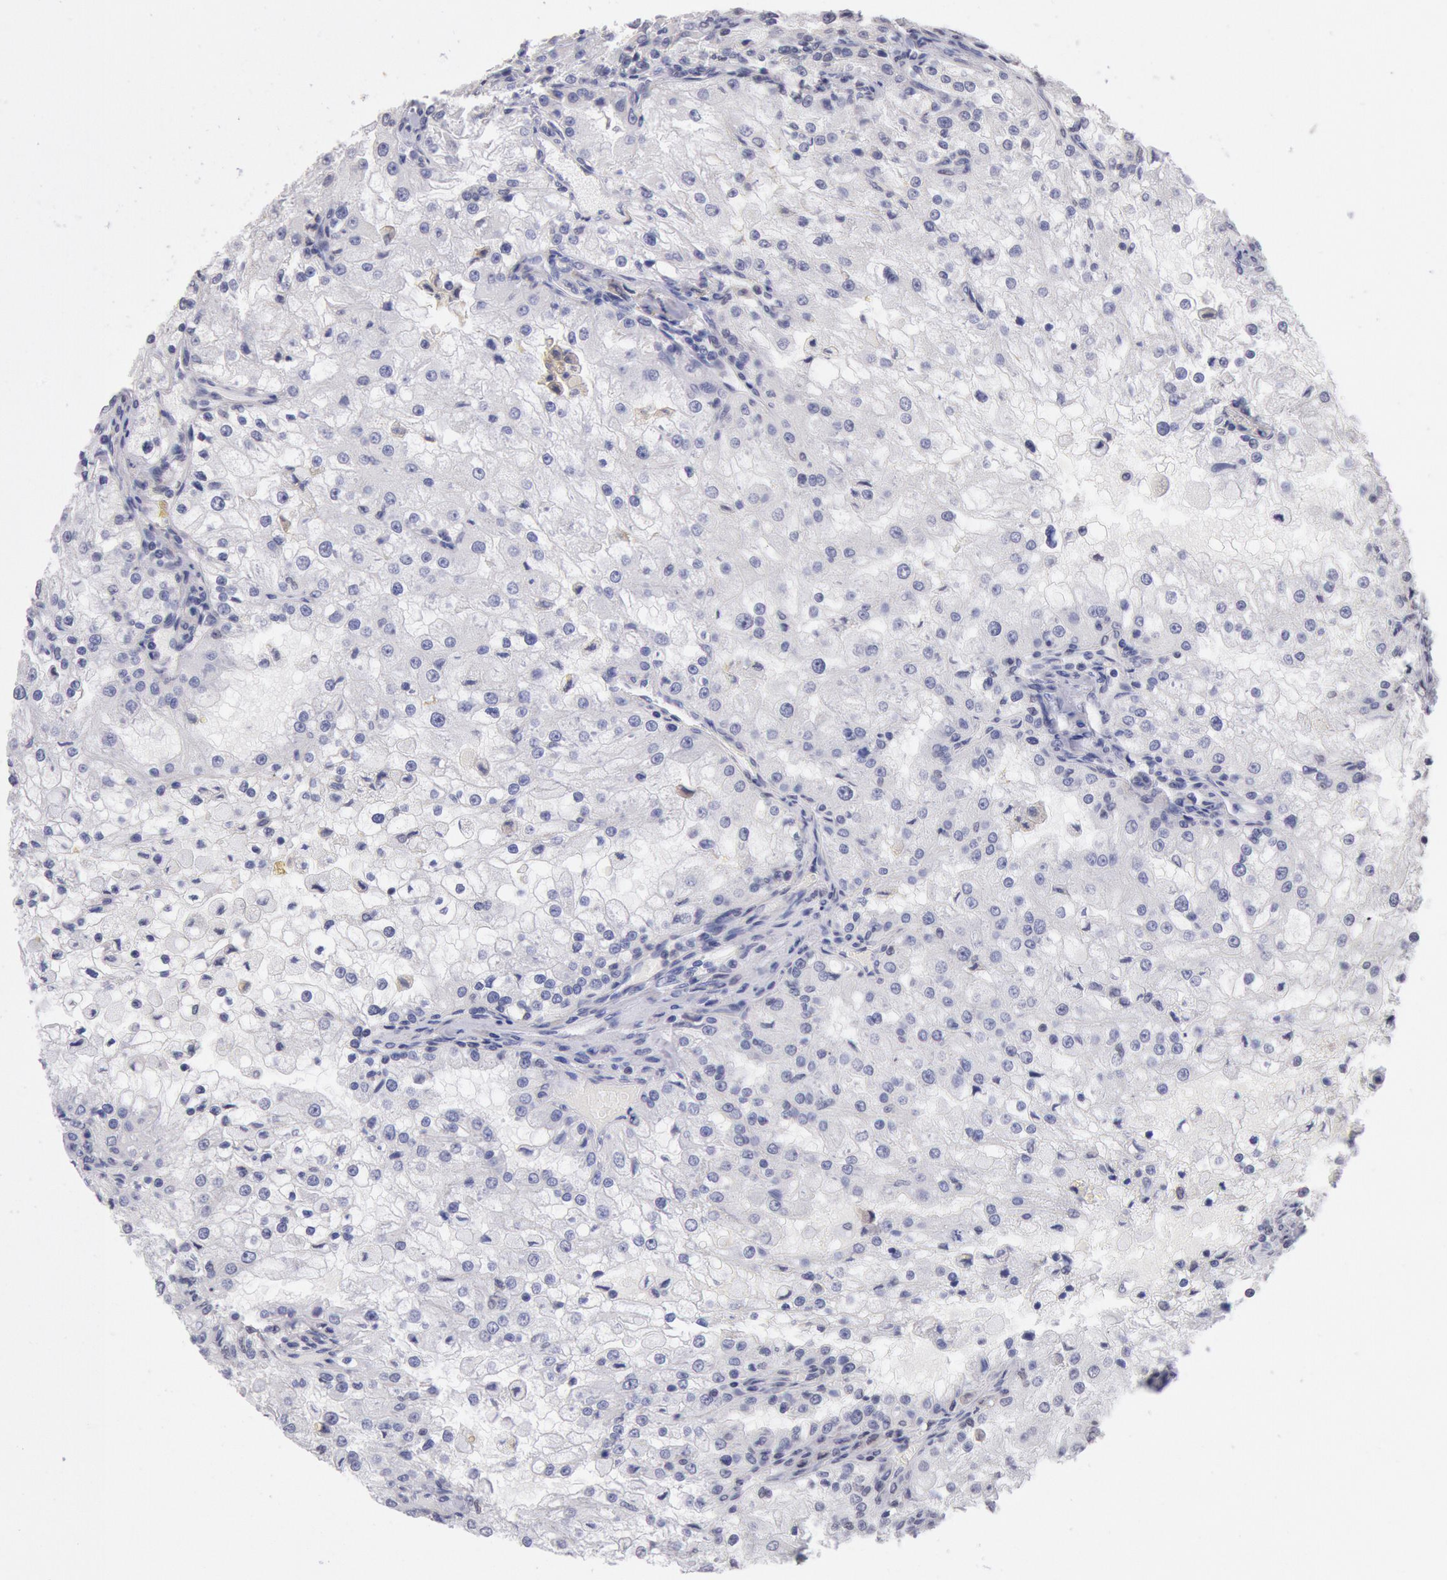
{"staining": {"intensity": "negative", "quantity": "none", "location": "none"}, "tissue": "renal cancer", "cell_type": "Tumor cells", "image_type": "cancer", "snomed": [{"axis": "morphology", "description": "Adenocarcinoma, NOS"}, {"axis": "topography", "description": "Kidney"}], "caption": "Renal adenocarcinoma was stained to show a protein in brown. There is no significant expression in tumor cells.", "gene": "MYH7", "patient": {"sex": "female", "age": 74}}